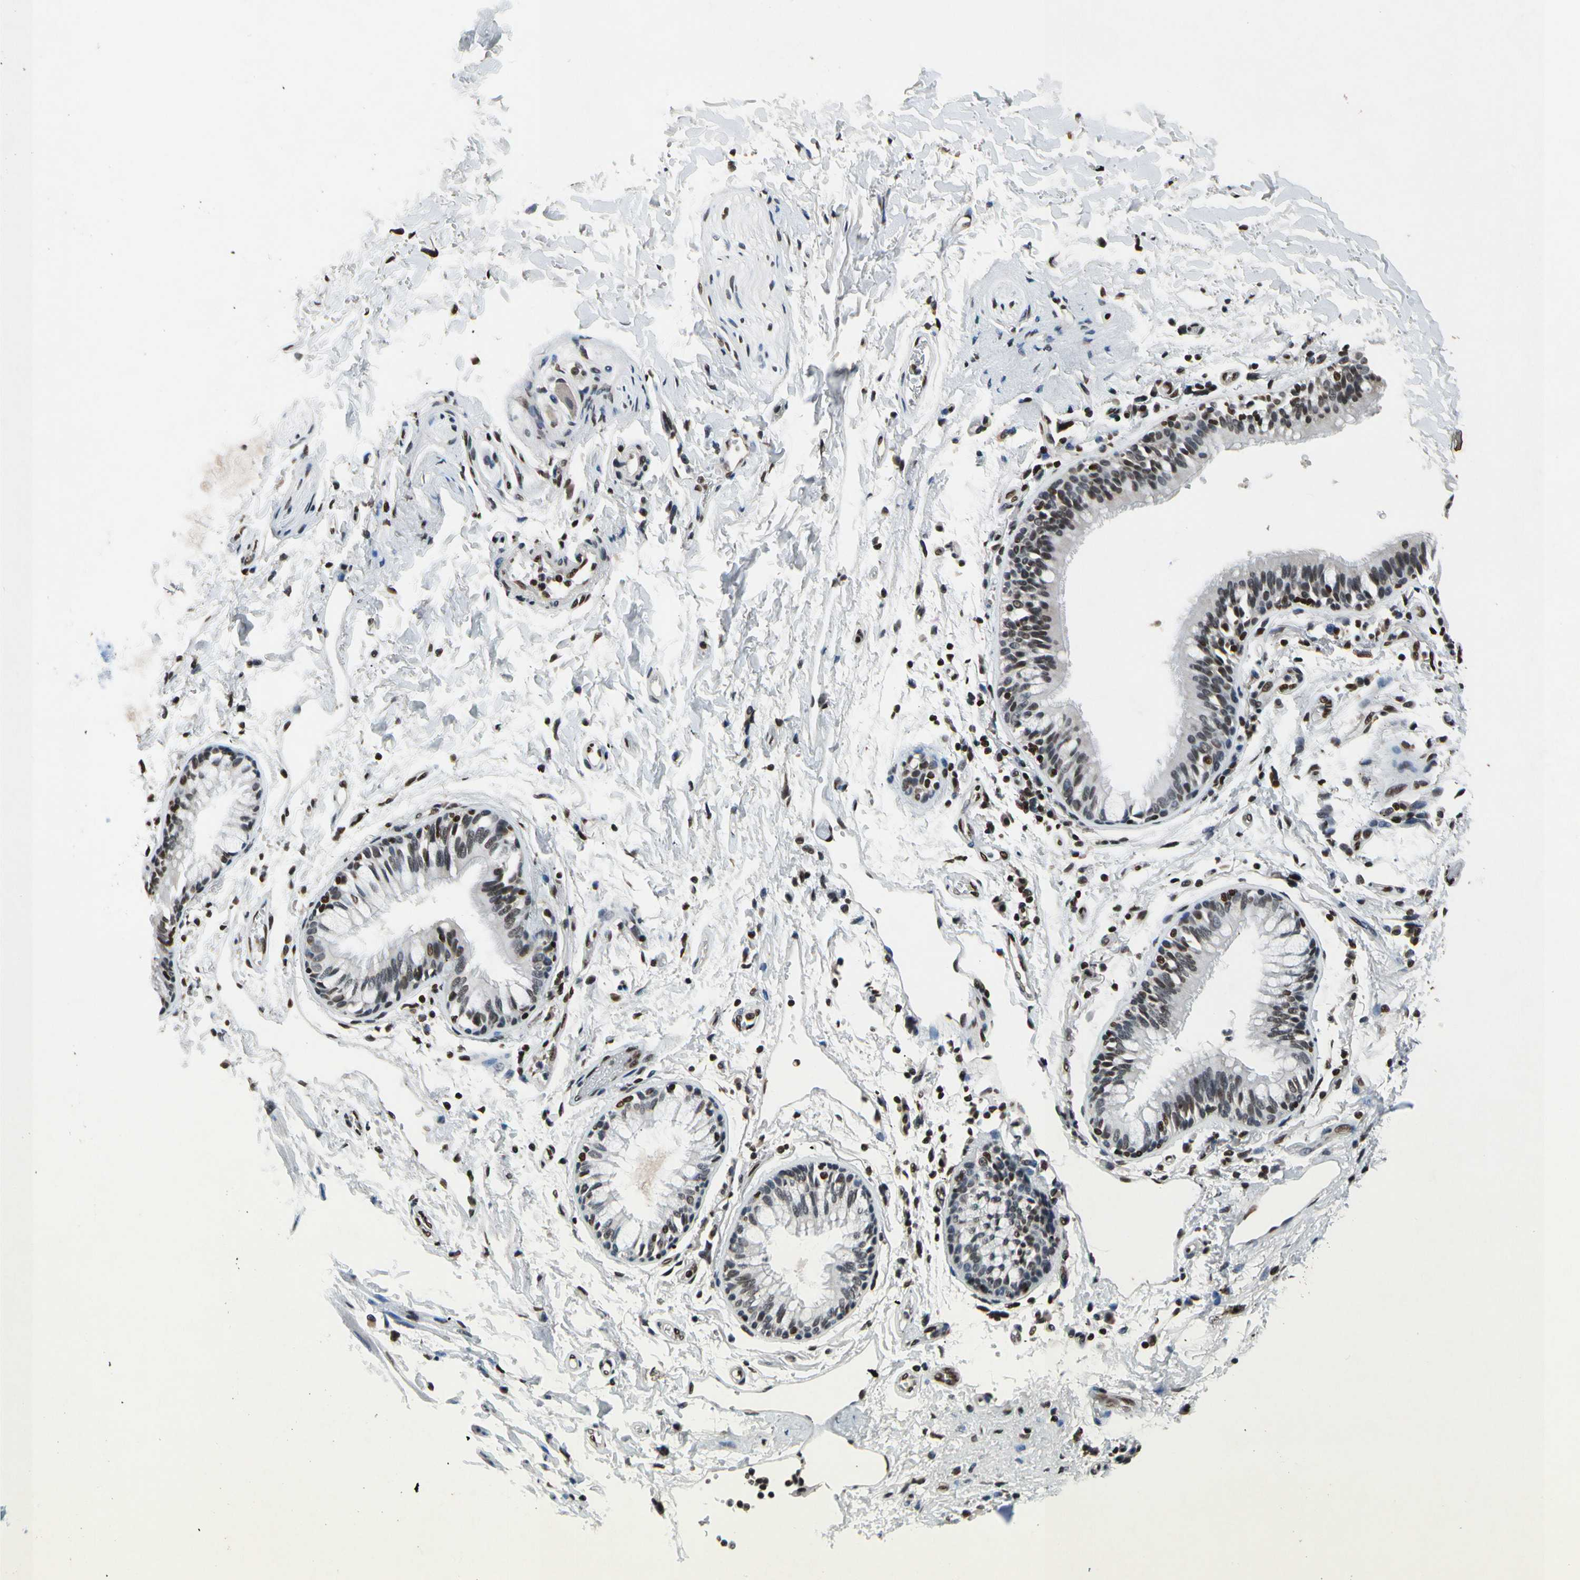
{"staining": {"intensity": "moderate", "quantity": "25%-75%", "location": "nuclear"}, "tissue": "adipose tissue", "cell_type": "Adipocytes", "image_type": "normal", "snomed": [{"axis": "morphology", "description": "Normal tissue, NOS"}, {"axis": "topography", "description": "Cartilage tissue"}, {"axis": "topography", "description": "Bronchus"}], "caption": "A photomicrograph of human adipose tissue stained for a protein demonstrates moderate nuclear brown staining in adipocytes. (DAB (3,3'-diaminobenzidine) IHC, brown staining for protein, blue staining for nuclei).", "gene": "RECQL", "patient": {"sex": "female", "age": 73}}